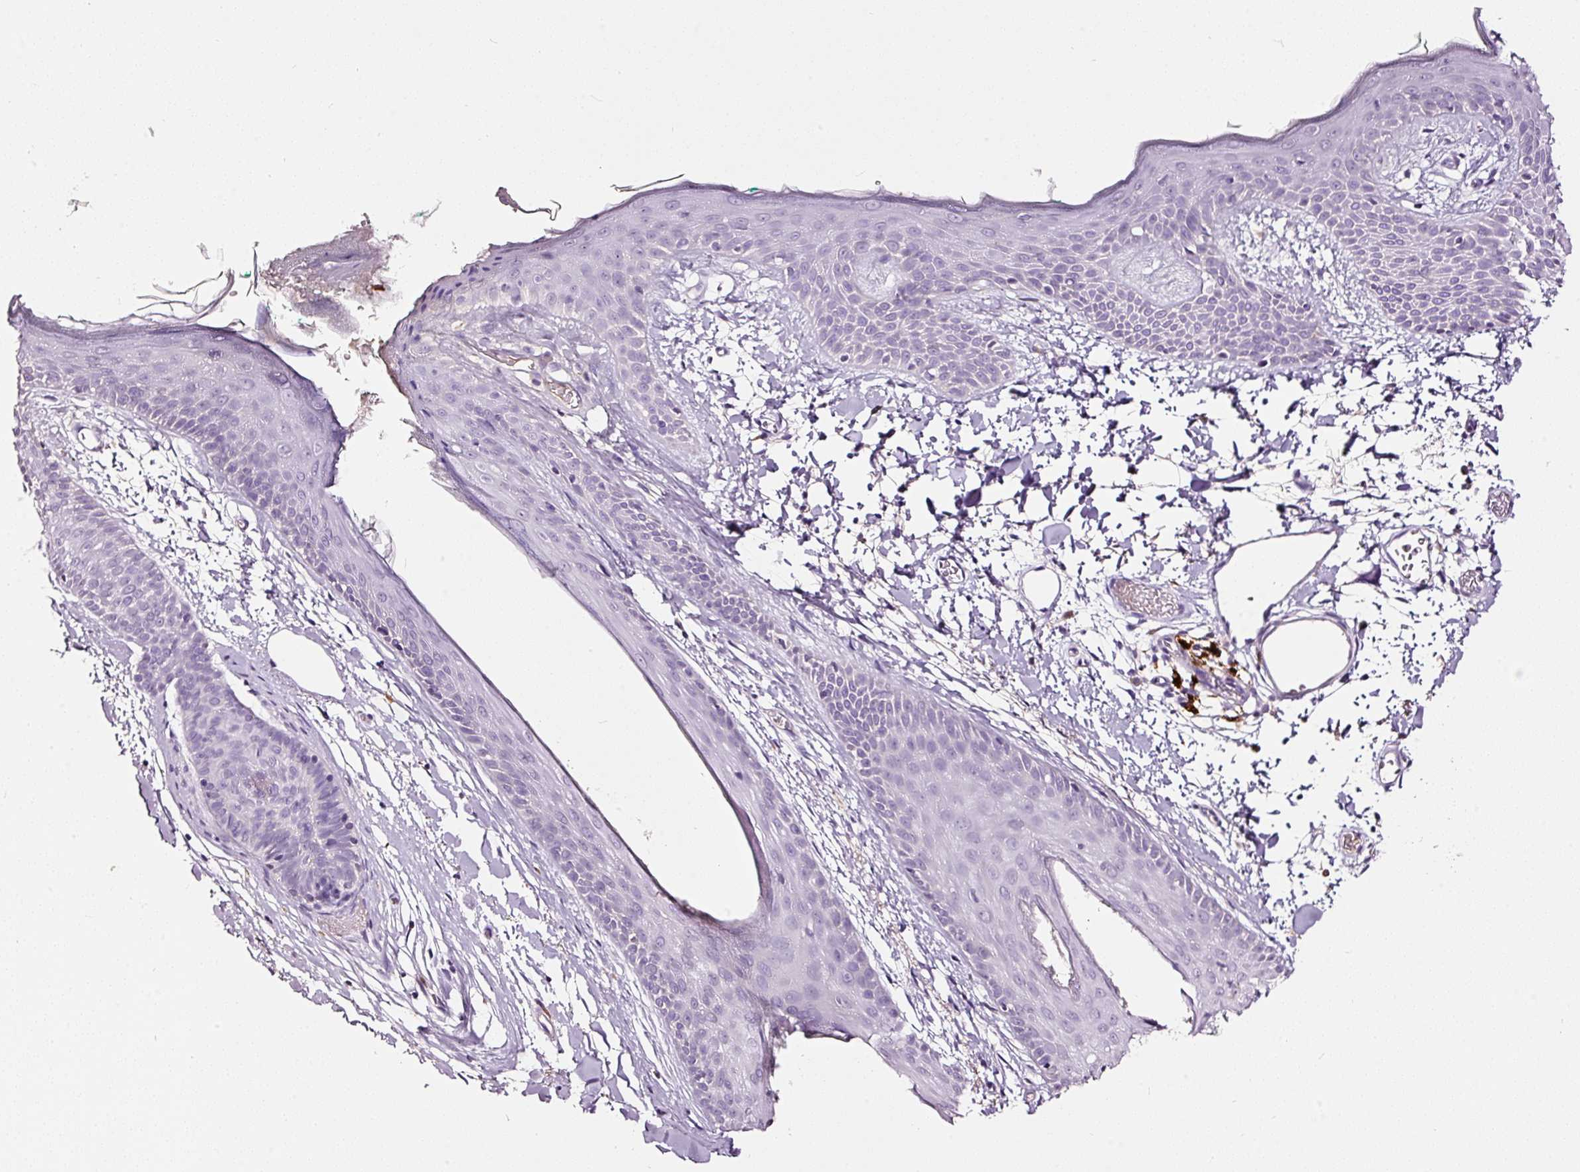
{"staining": {"intensity": "negative", "quantity": "none", "location": "none"}, "tissue": "skin", "cell_type": "Fibroblasts", "image_type": "normal", "snomed": [{"axis": "morphology", "description": "Normal tissue, NOS"}, {"axis": "topography", "description": "Skin"}], "caption": "There is no significant expression in fibroblasts of skin. (Stains: DAB (3,3'-diaminobenzidine) immunohistochemistry with hematoxylin counter stain, Microscopy: brightfield microscopy at high magnification).", "gene": "LAMP3", "patient": {"sex": "male", "age": 79}}